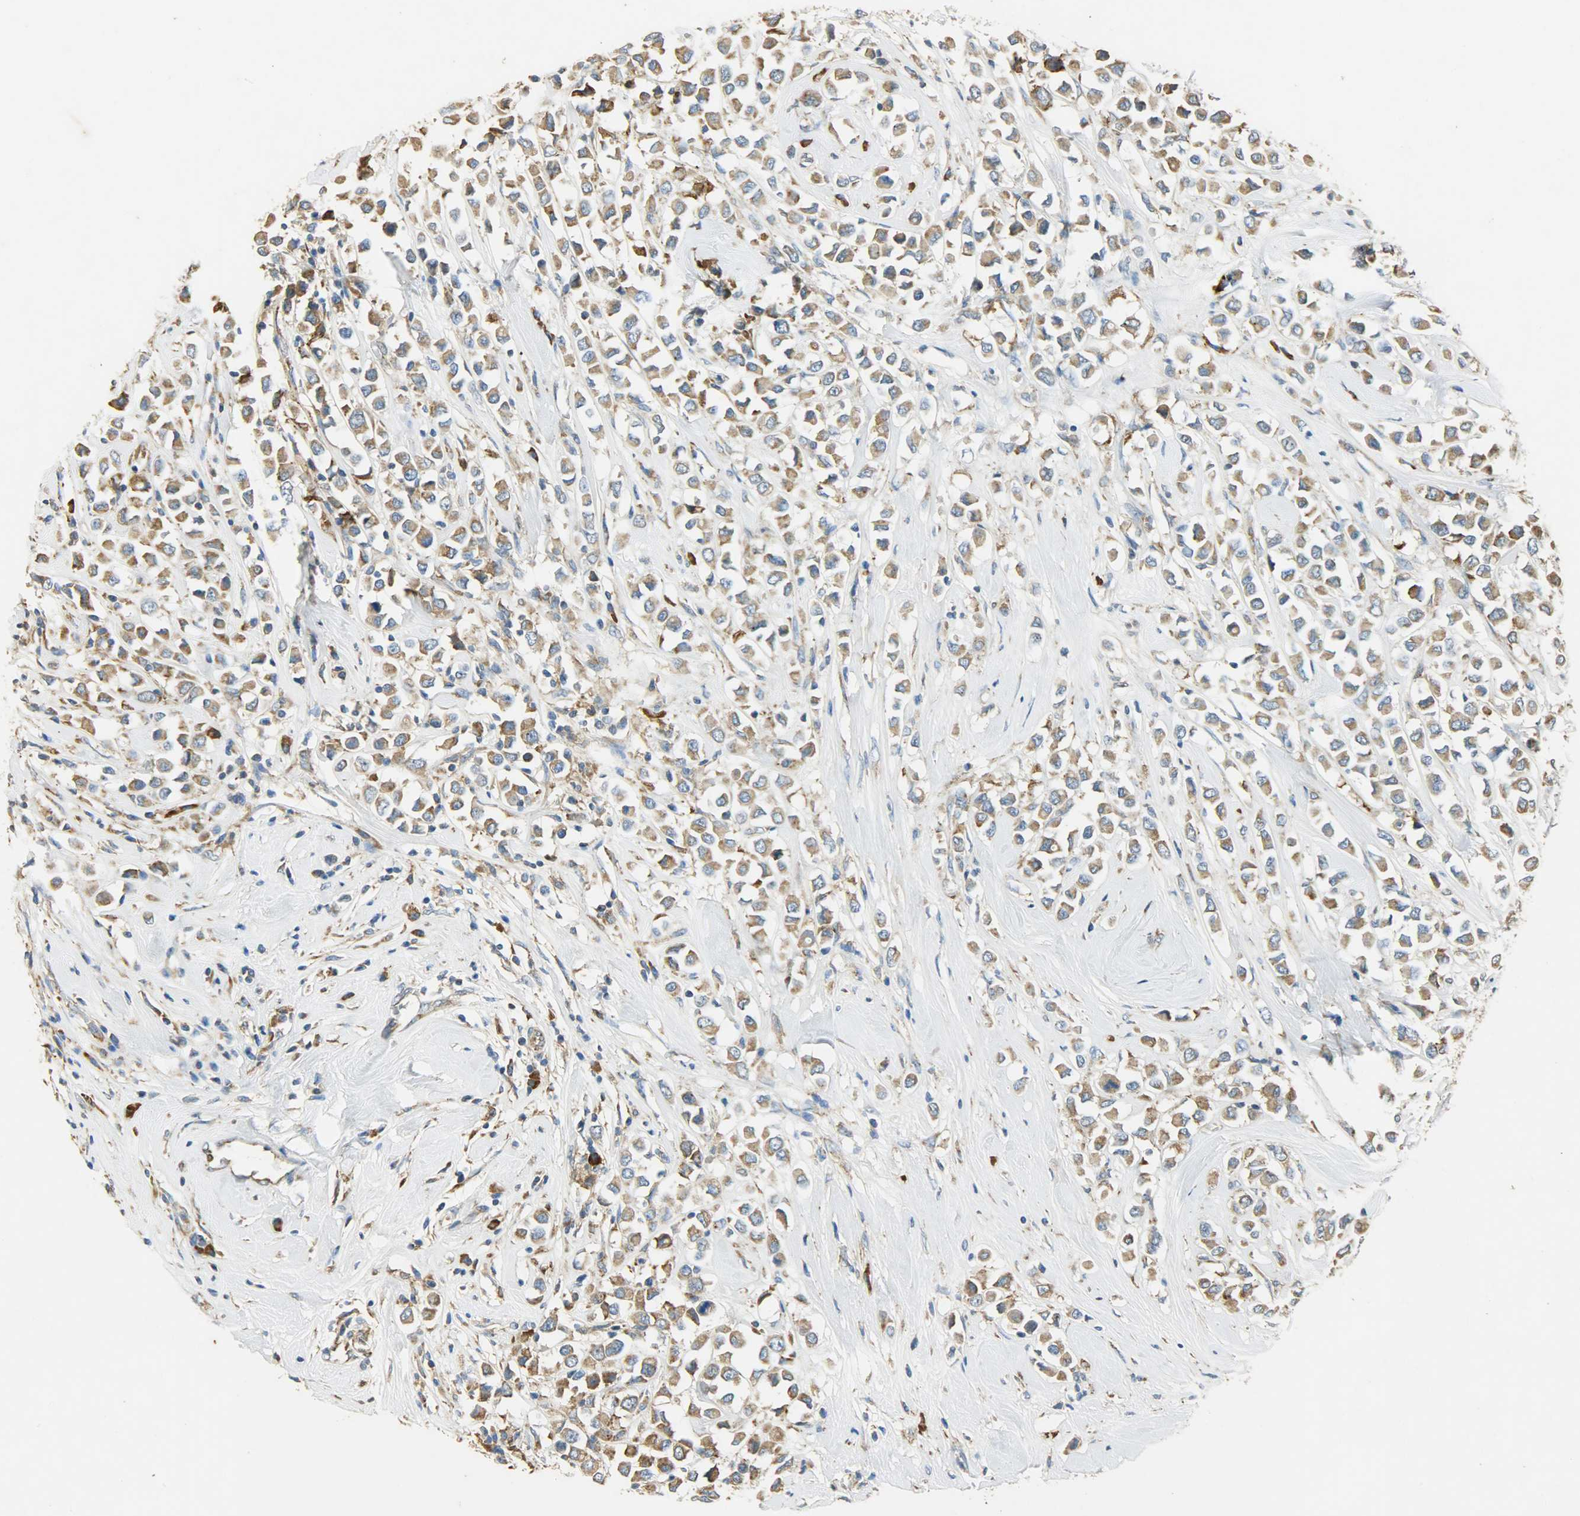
{"staining": {"intensity": "moderate", "quantity": ">75%", "location": "cytoplasmic/membranous"}, "tissue": "breast cancer", "cell_type": "Tumor cells", "image_type": "cancer", "snomed": [{"axis": "morphology", "description": "Duct carcinoma"}, {"axis": "topography", "description": "Breast"}], "caption": "A photomicrograph of breast cancer stained for a protein shows moderate cytoplasmic/membranous brown staining in tumor cells.", "gene": "HSPA5", "patient": {"sex": "female", "age": 61}}